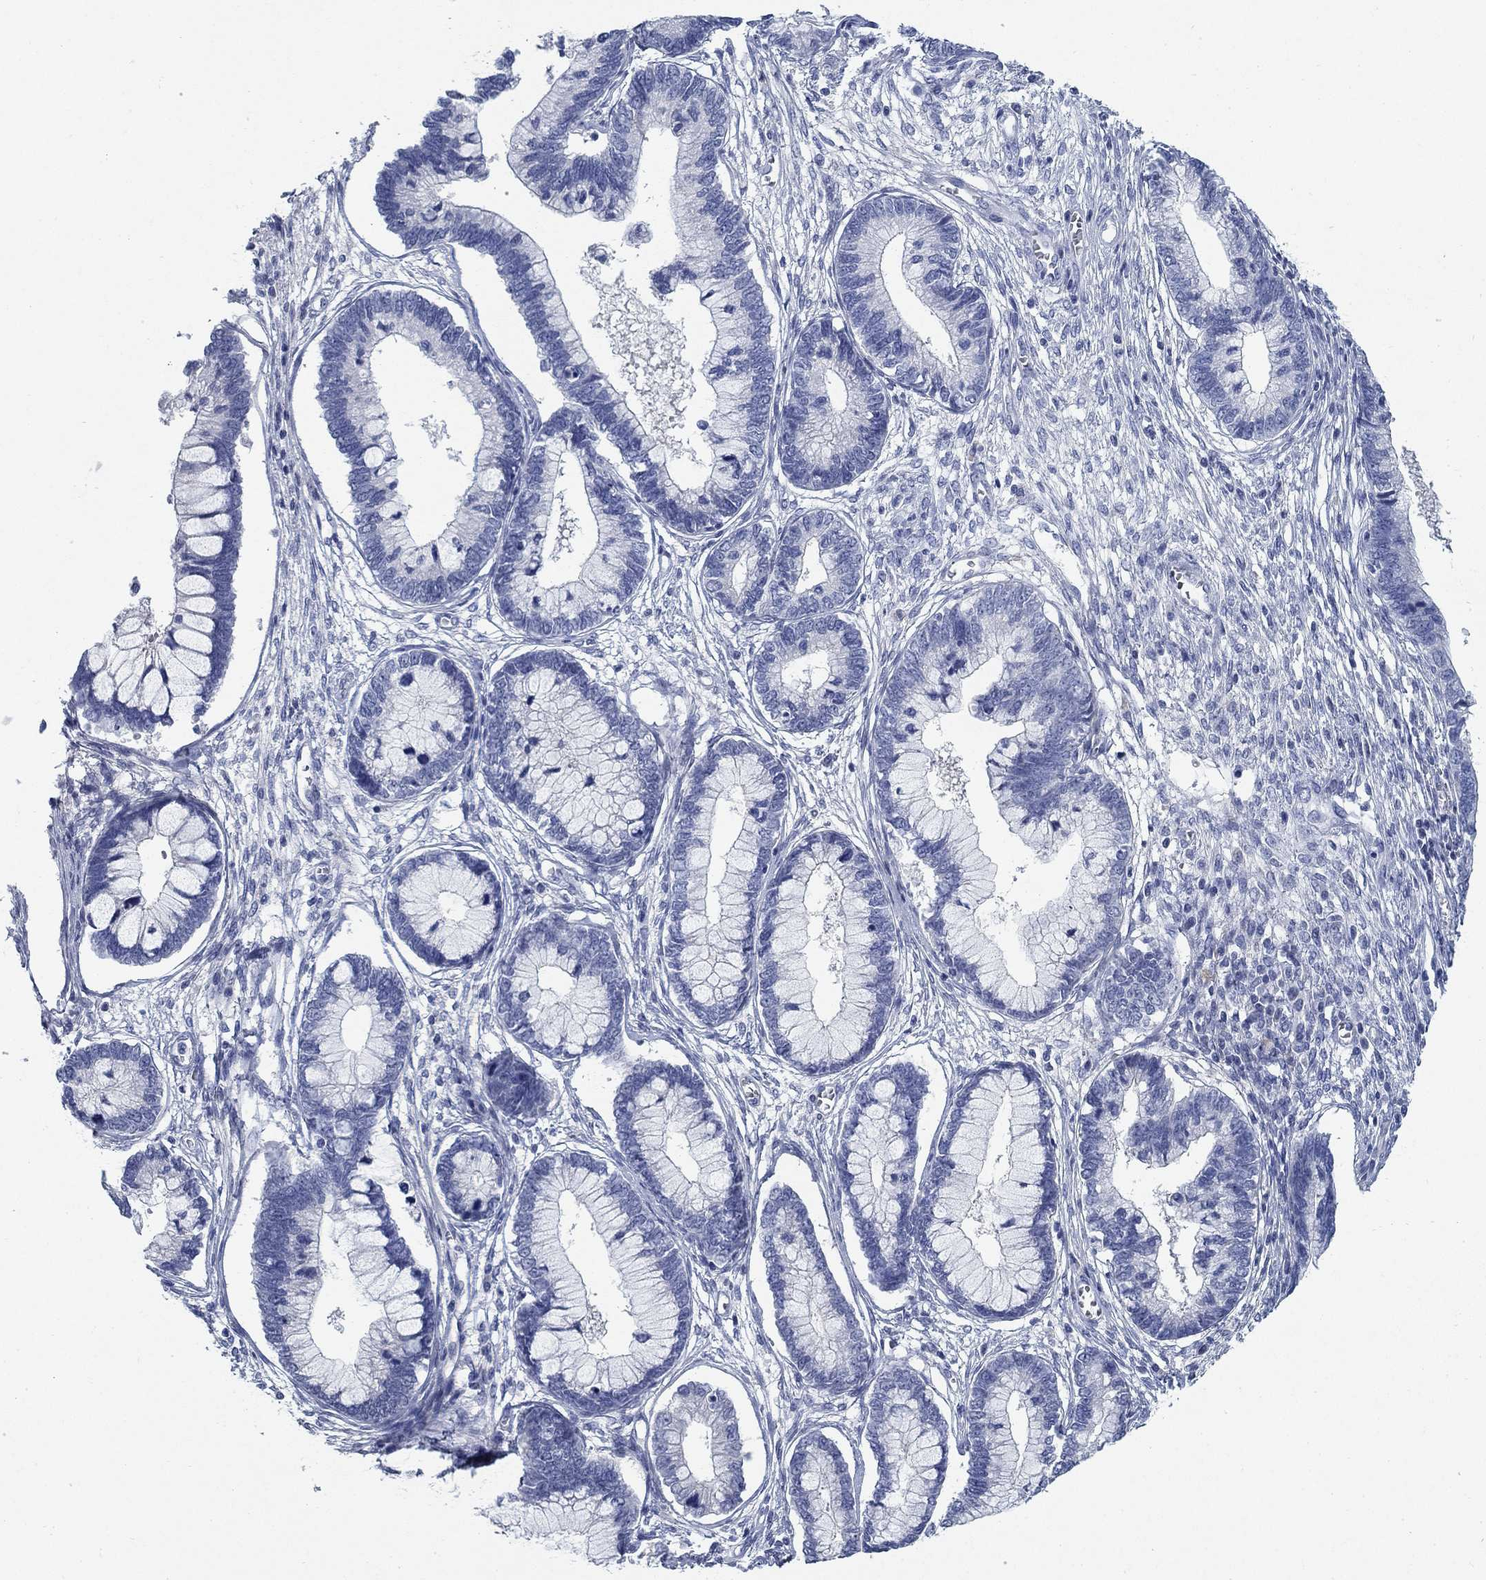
{"staining": {"intensity": "negative", "quantity": "none", "location": "none"}, "tissue": "cervical cancer", "cell_type": "Tumor cells", "image_type": "cancer", "snomed": [{"axis": "morphology", "description": "Adenocarcinoma, NOS"}, {"axis": "topography", "description": "Cervix"}], "caption": "This is an immunohistochemistry (IHC) micrograph of human cervical cancer (adenocarcinoma). There is no positivity in tumor cells.", "gene": "DNER", "patient": {"sex": "female", "age": 44}}